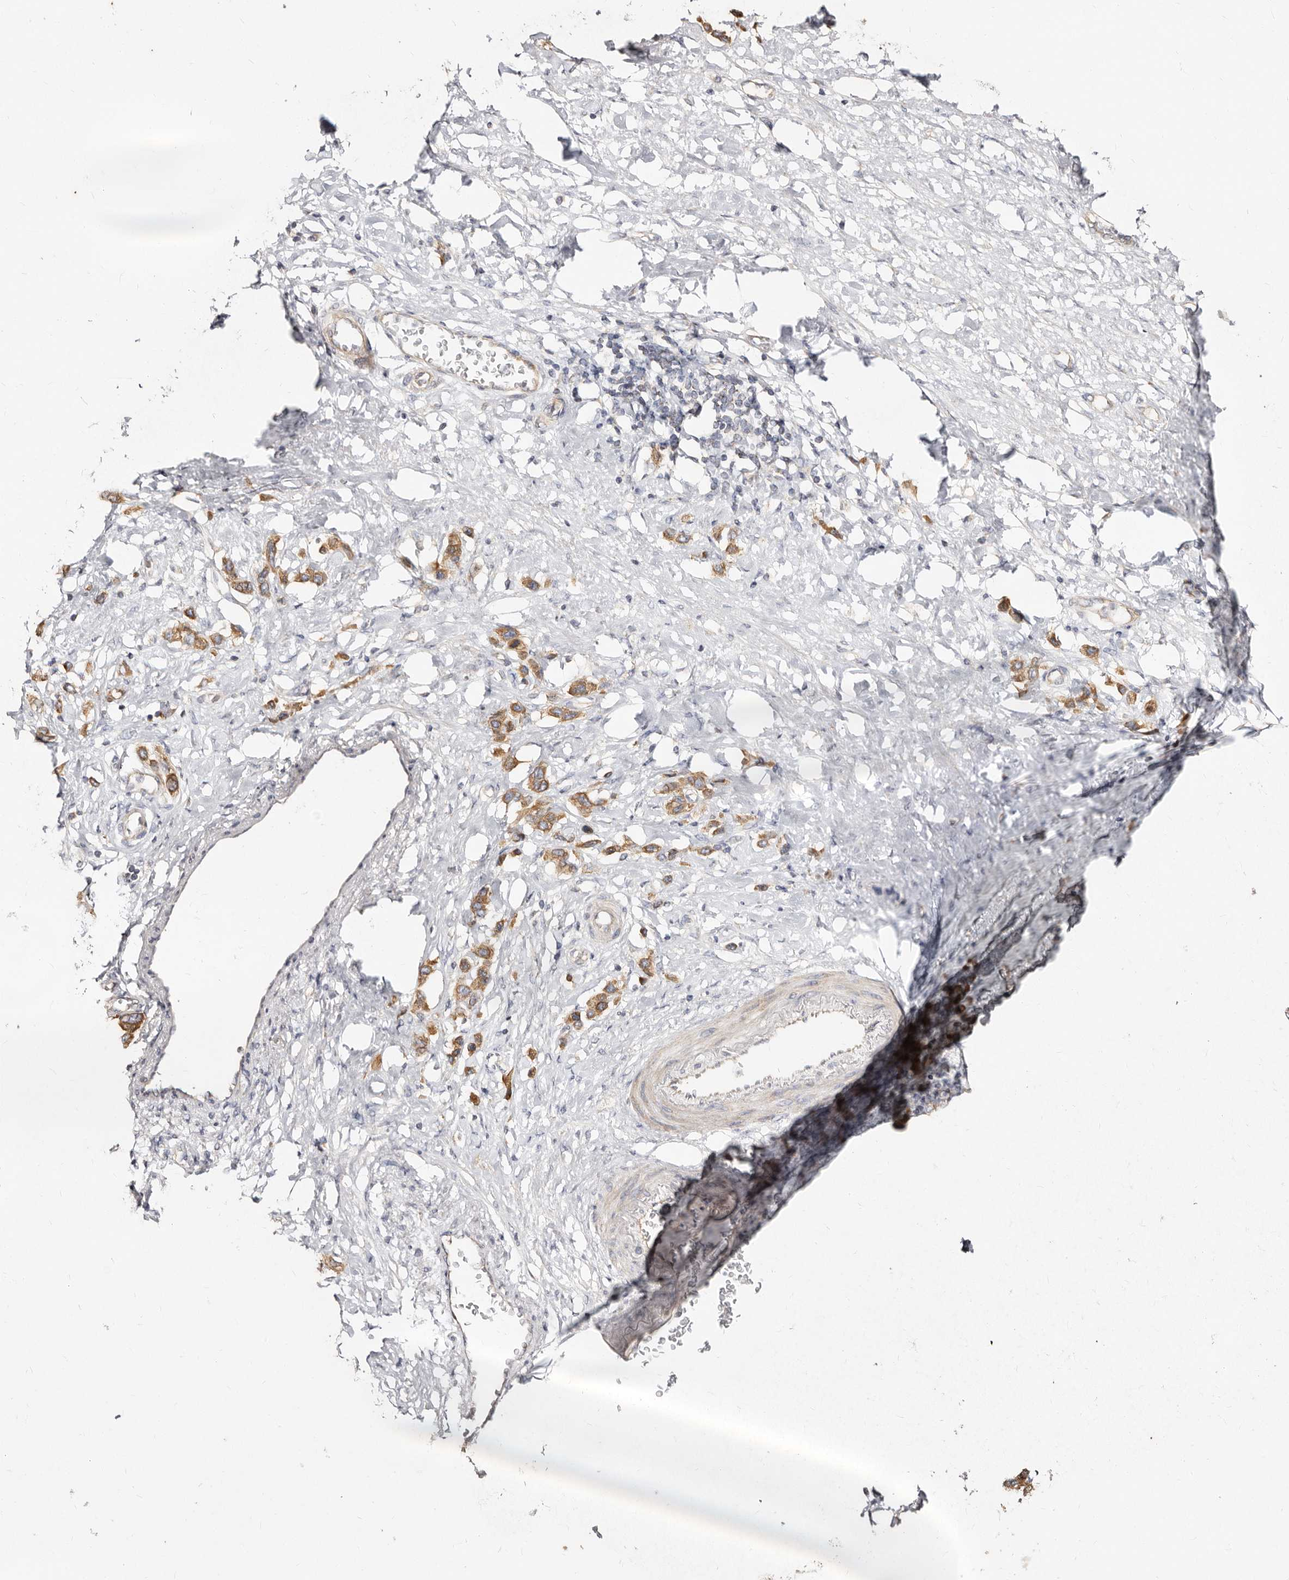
{"staining": {"intensity": "moderate", "quantity": ">75%", "location": "cytoplasmic/membranous"}, "tissue": "stomach cancer", "cell_type": "Tumor cells", "image_type": "cancer", "snomed": [{"axis": "morphology", "description": "Adenocarcinoma, NOS"}, {"axis": "topography", "description": "Stomach"}], "caption": "Stomach cancer stained for a protein reveals moderate cytoplasmic/membranous positivity in tumor cells.", "gene": "BAIAP2L1", "patient": {"sex": "female", "age": 65}}